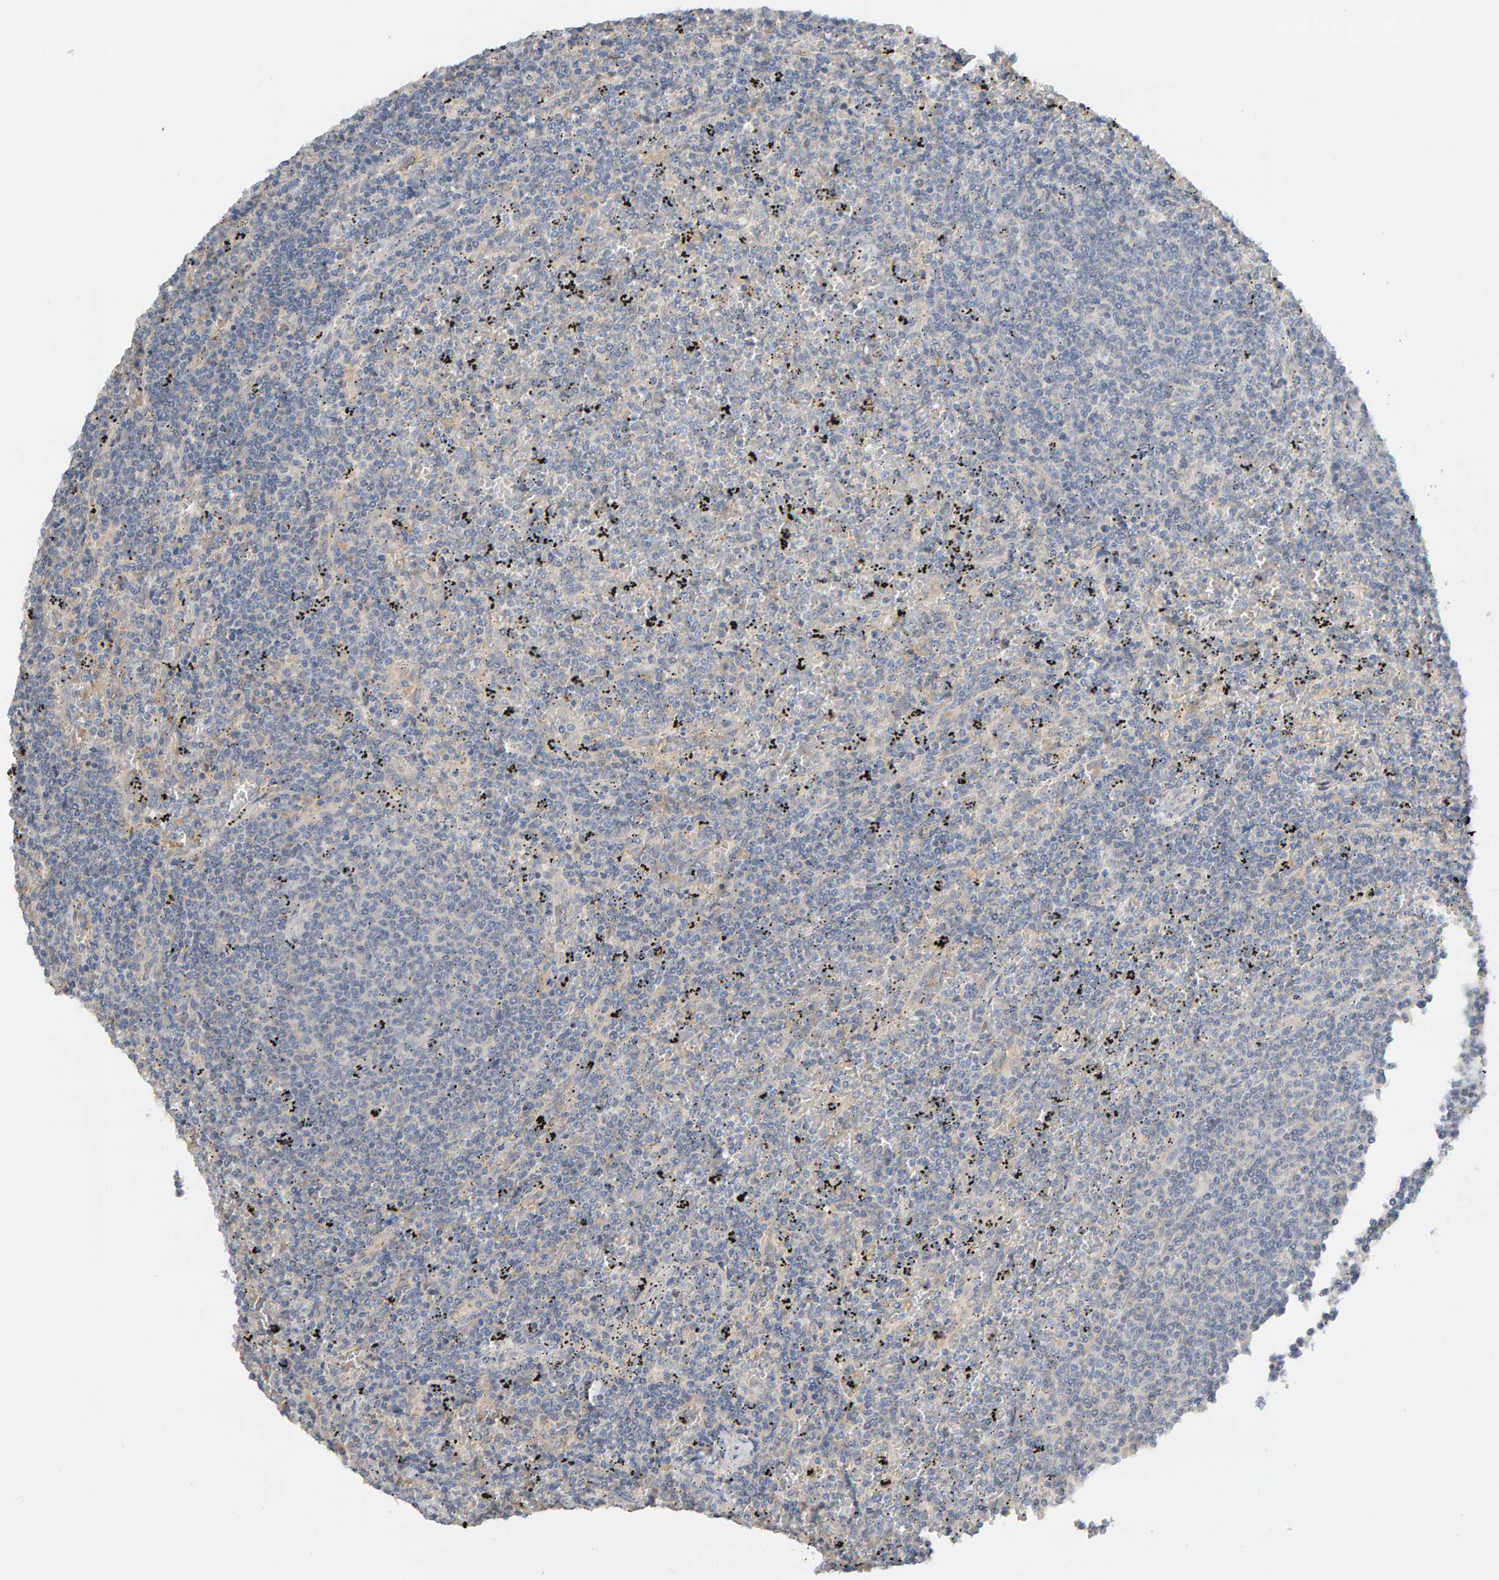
{"staining": {"intensity": "negative", "quantity": "none", "location": "none"}, "tissue": "lymphoma", "cell_type": "Tumor cells", "image_type": "cancer", "snomed": [{"axis": "morphology", "description": "Malignant lymphoma, non-Hodgkin's type, Low grade"}, {"axis": "topography", "description": "Spleen"}], "caption": "High magnification brightfield microscopy of lymphoma stained with DAB (3,3'-diaminobenzidine) (brown) and counterstained with hematoxylin (blue): tumor cells show no significant positivity.", "gene": "GFUS", "patient": {"sex": "female", "age": 50}}